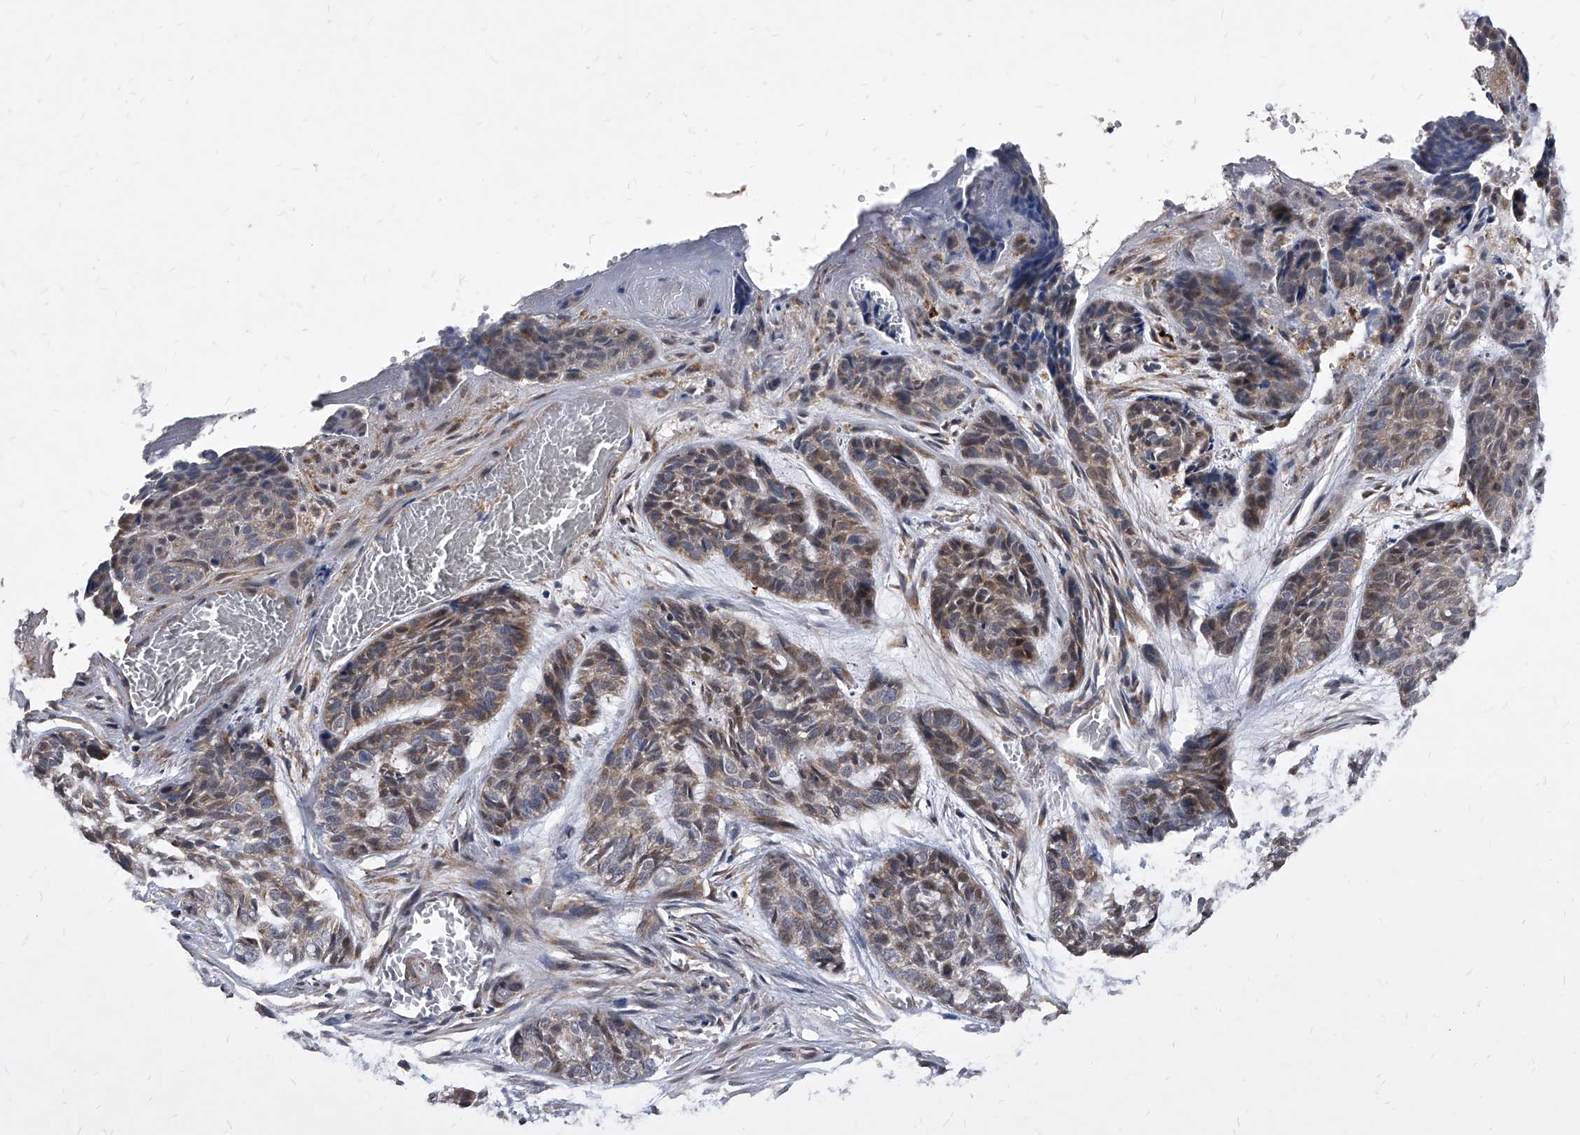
{"staining": {"intensity": "weak", "quantity": "25%-75%", "location": "cytoplasmic/membranous"}, "tissue": "skin cancer", "cell_type": "Tumor cells", "image_type": "cancer", "snomed": [{"axis": "morphology", "description": "Basal cell carcinoma"}, {"axis": "topography", "description": "Skin"}], "caption": "The micrograph demonstrates staining of skin cancer, revealing weak cytoplasmic/membranous protein positivity (brown color) within tumor cells.", "gene": "SOBP", "patient": {"sex": "female", "age": 64}}